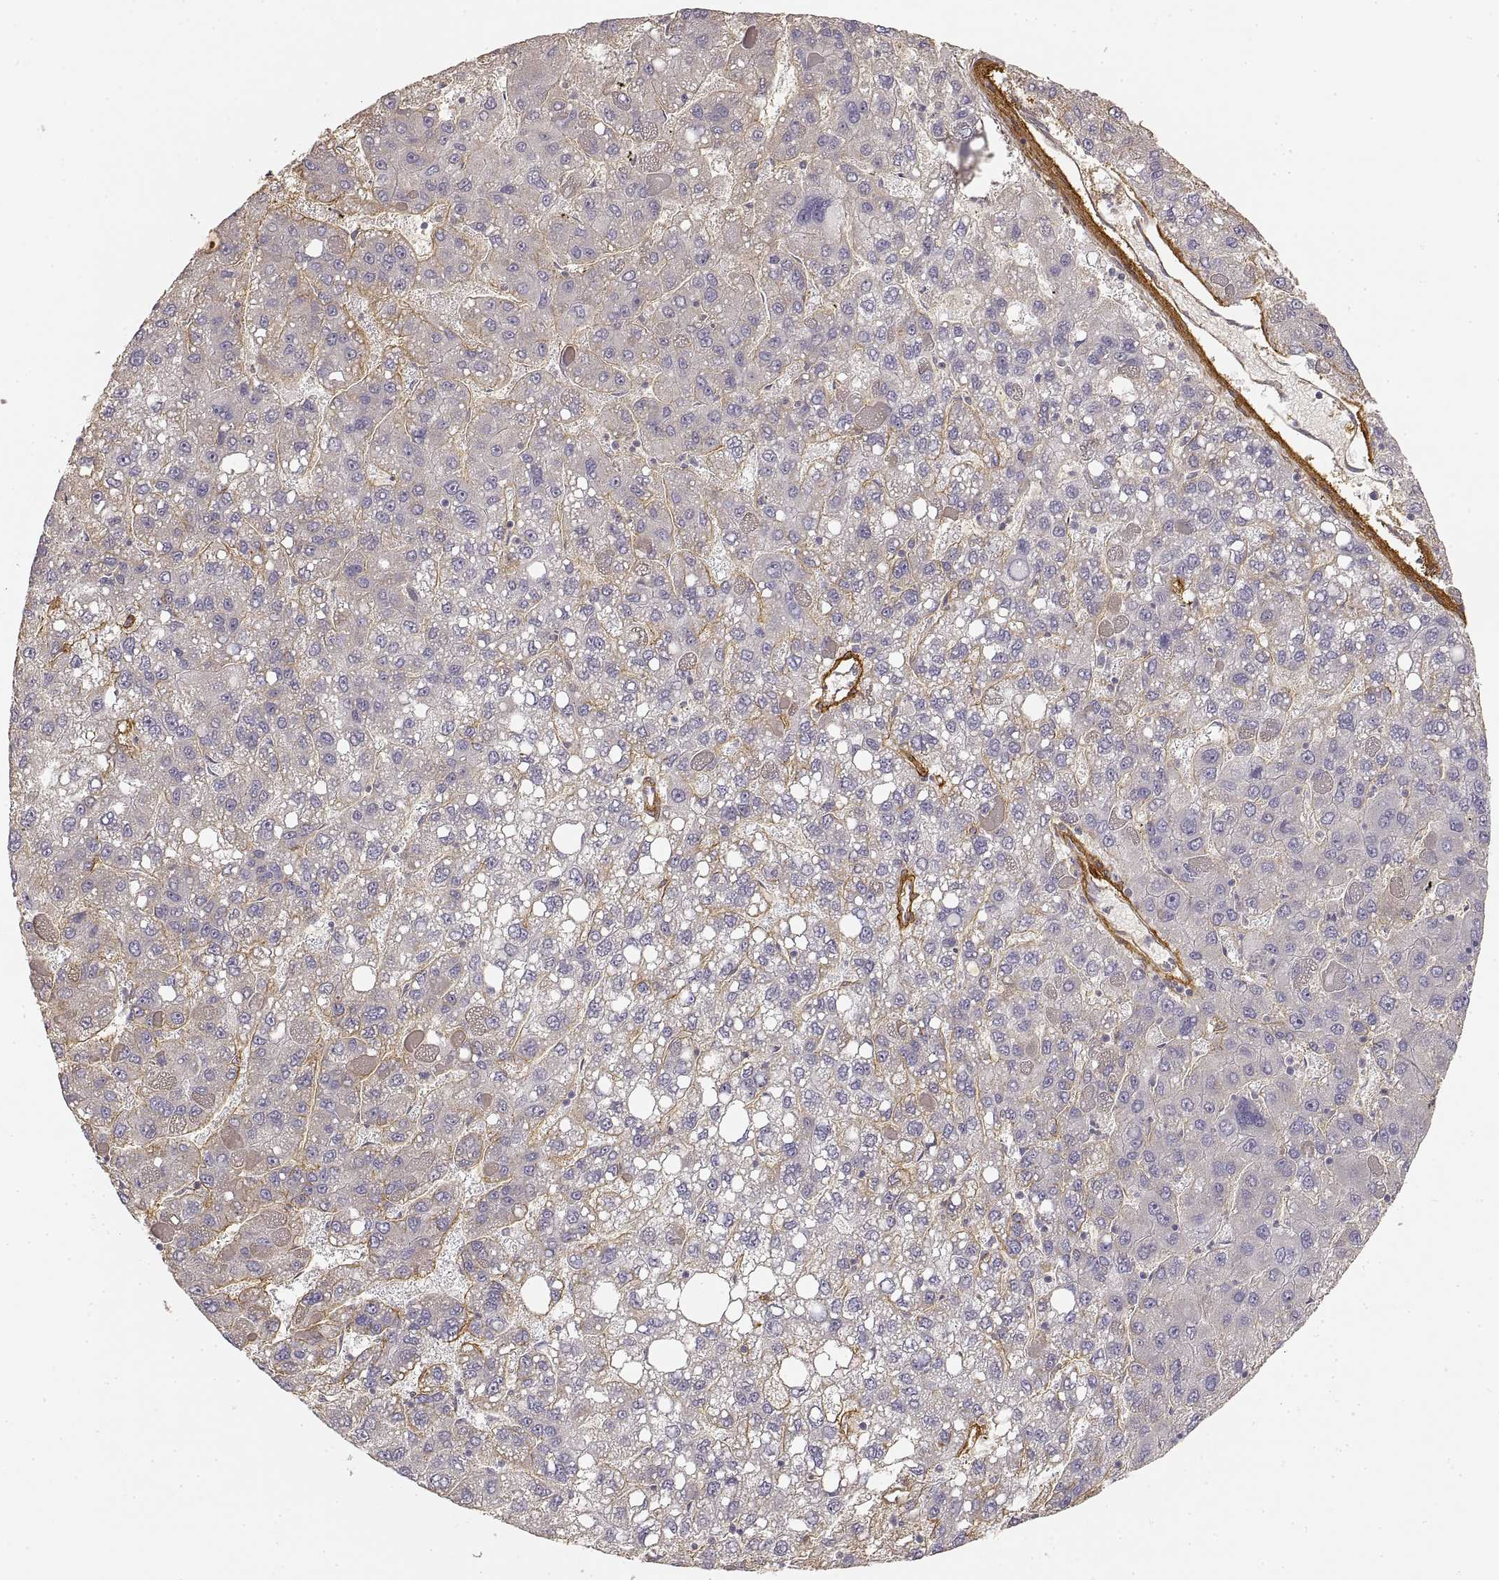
{"staining": {"intensity": "negative", "quantity": "none", "location": "none"}, "tissue": "liver cancer", "cell_type": "Tumor cells", "image_type": "cancer", "snomed": [{"axis": "morphology", "description": "Carcinoma, Hepatocellular, NOS"}, {"axis": "topography", "description": "Liver"}], "caption": "Tumor cells are negative for brown protein staining in liver cancer.", "gene": "LAMA4", "patient": {"sex": "female", "age": 82}}